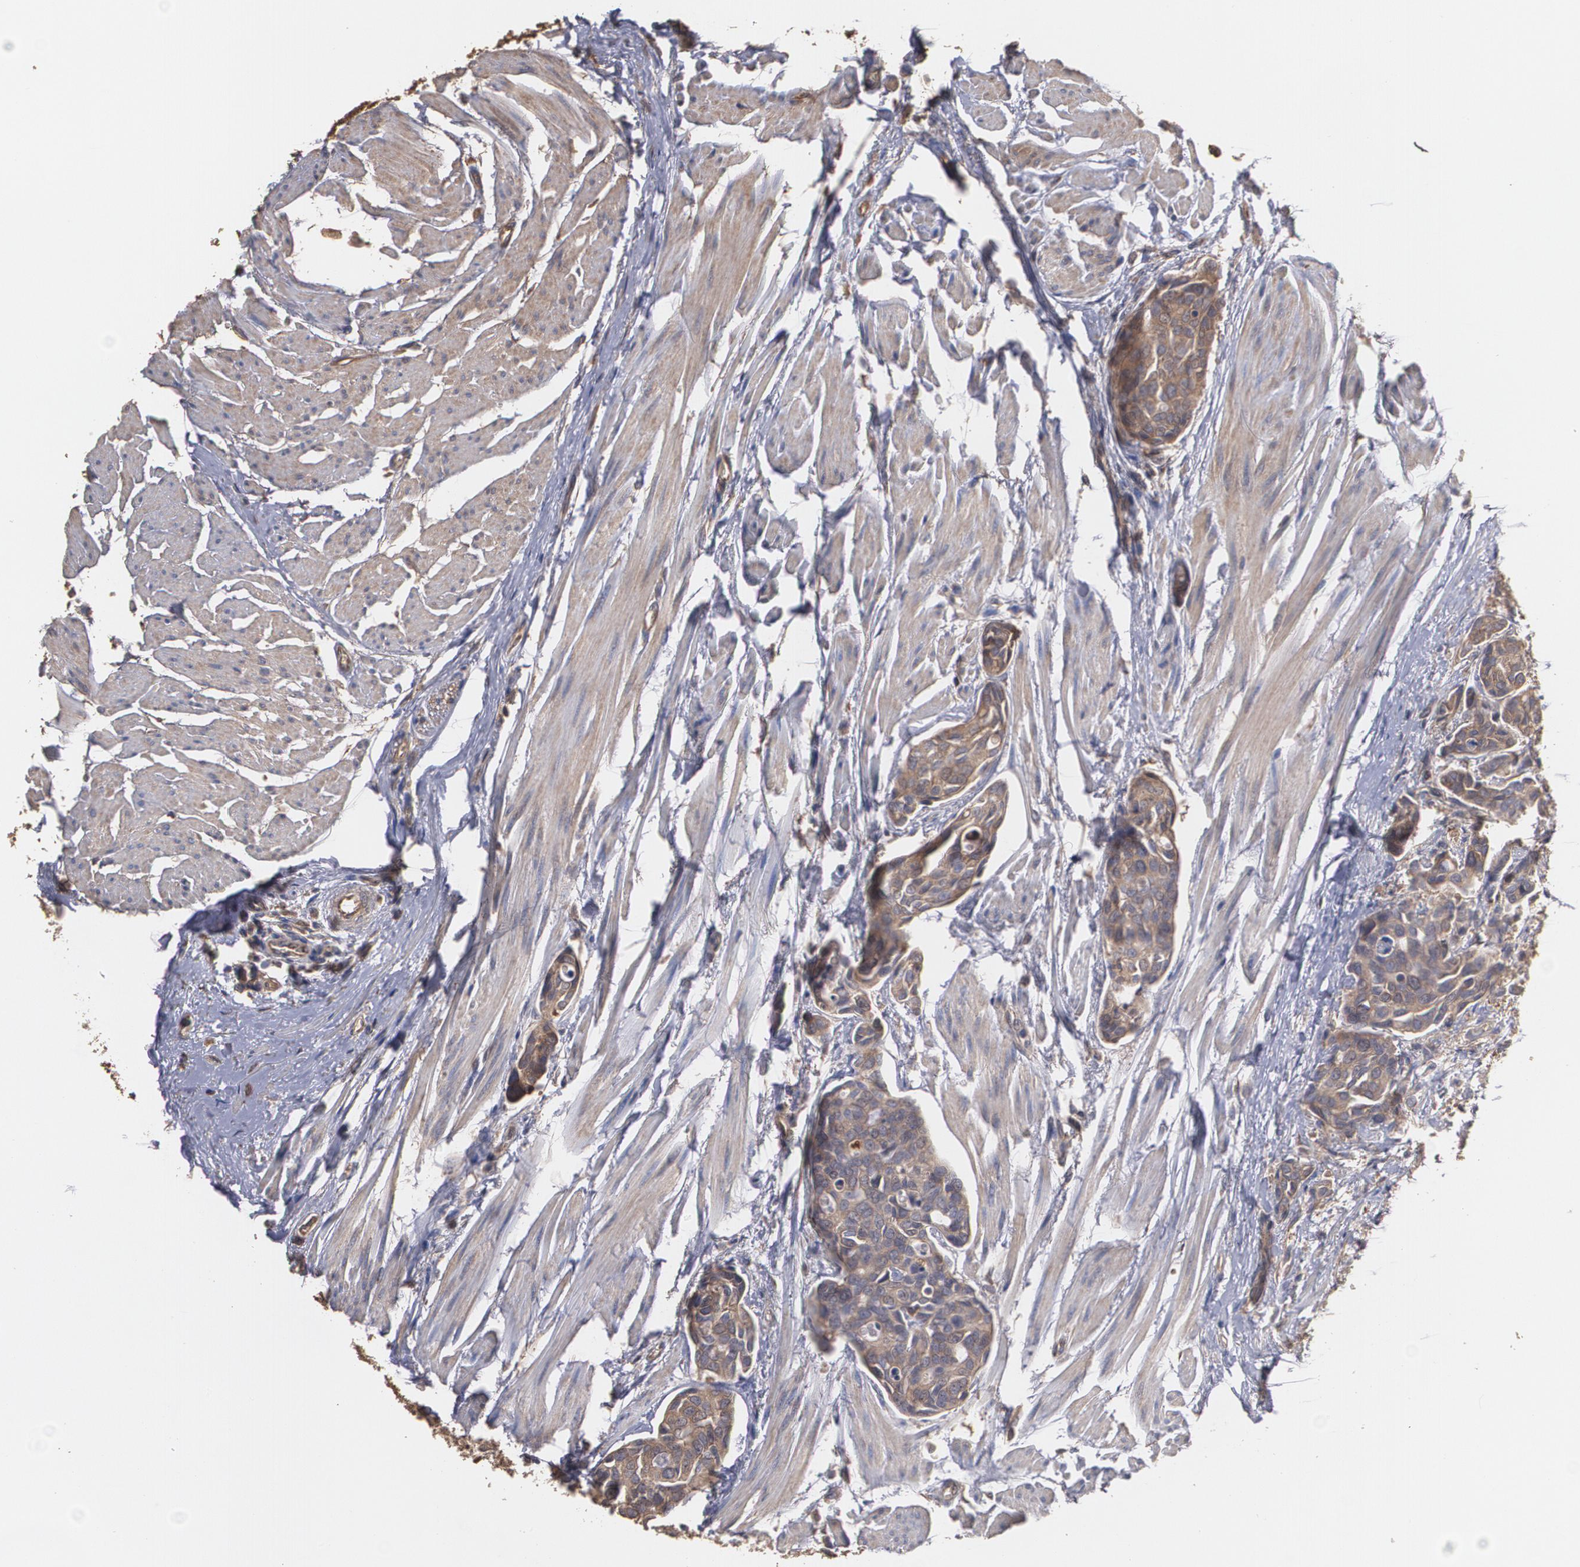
{"staining": {"intensity": "moderate", "quantity": ">75%", "location": "cytoplasmic/membranous"}, "tissue": "urothelial cancer", "cell_type": "Tumor cells", "image_type": "cancer", "snomed": [{"axis": "morphology", "description": "Urothelial carcinoma, High grade"}, {"axis": "topography", "description": "Urinary bladder"}], "caption": "A photomicrograph showing moderate cytoplasmic/membranous positivity in approximately >75% of tumor cells in urothelial cancer, as visualized by brown immunohistochemical staining.", "gene": "PON1", "patient": {"sex": "male", "age": 78}}